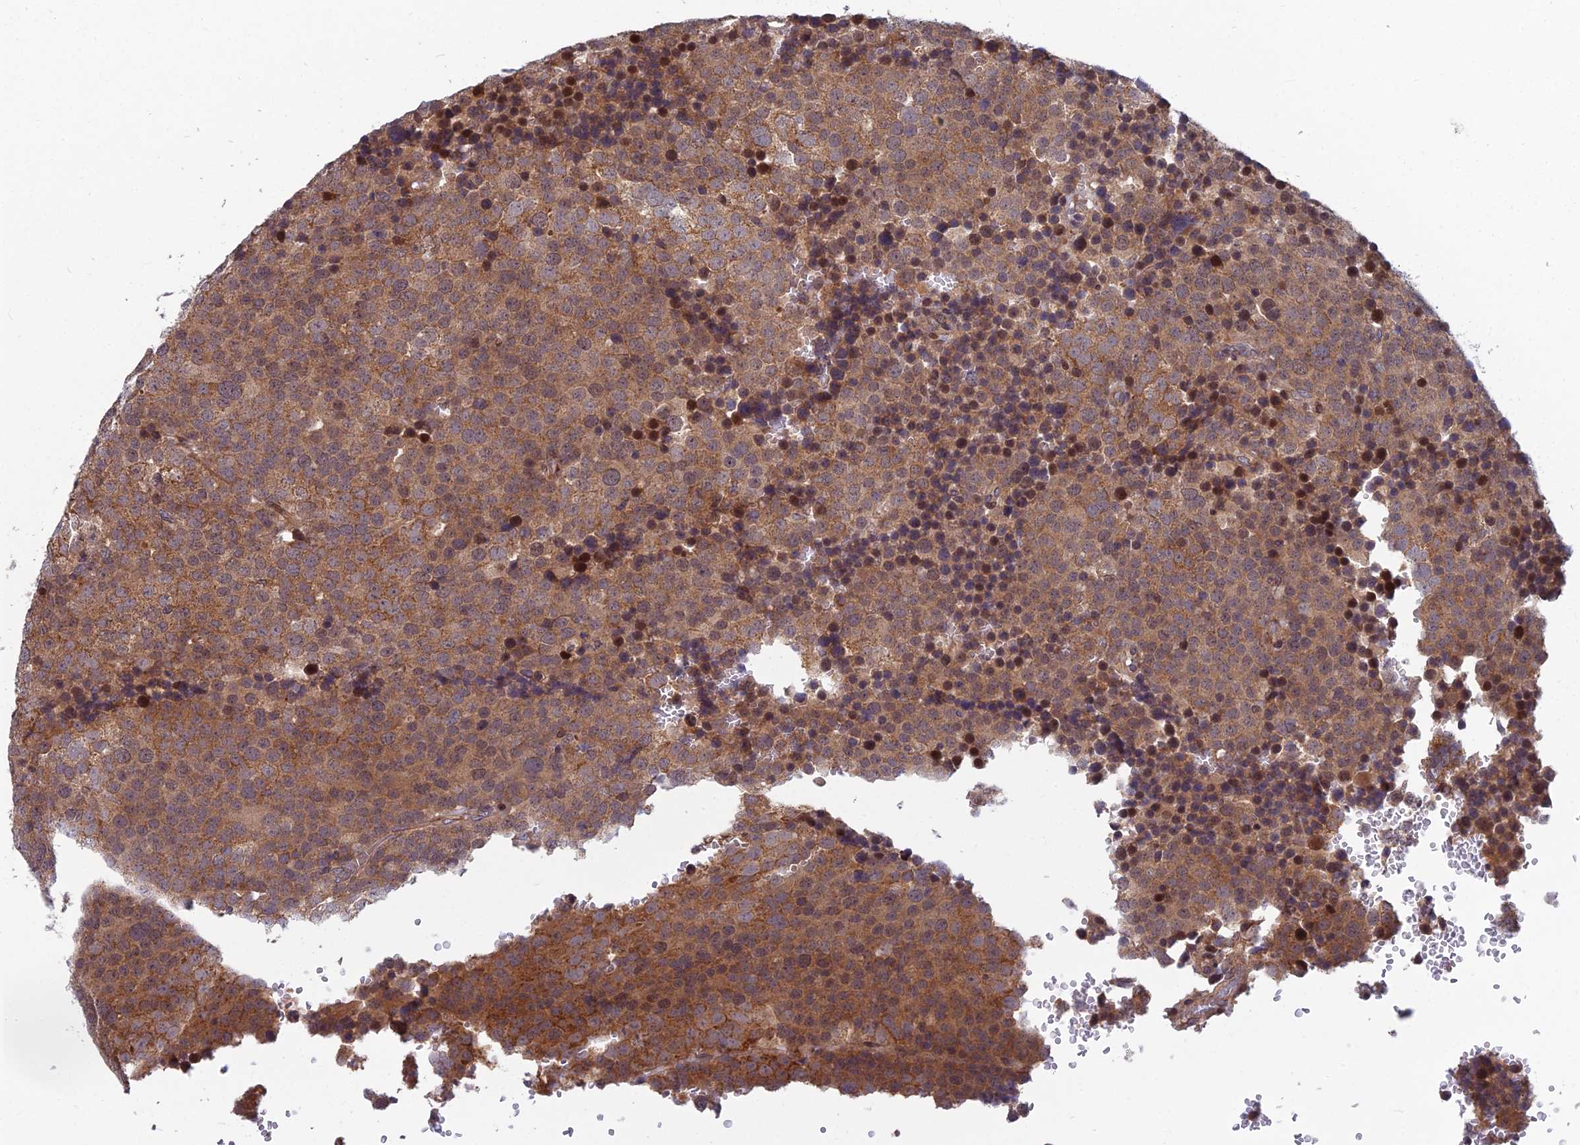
{"staining": {"intensity": "moderate", "quantity": ">75%", "location": "cytoplasmic/membranous"}, "tissue": "testis cancer", "cell_type": "Tumor cells", "image_type": "cancer", "snomed": [{"axis": "morphology", "description": "Seminoma, NOS"}, {"axis": "topography", "description": "Testis"}], "caption": "IHC photomicrograph of human testis seminoma stained for a protein (brown), which shows medium levels of moderate cytoplasmic/membranous expression in about >75% of tumor cells.", "gene": "COMMD2", "patient": {"sex": "male", "age": 71}}